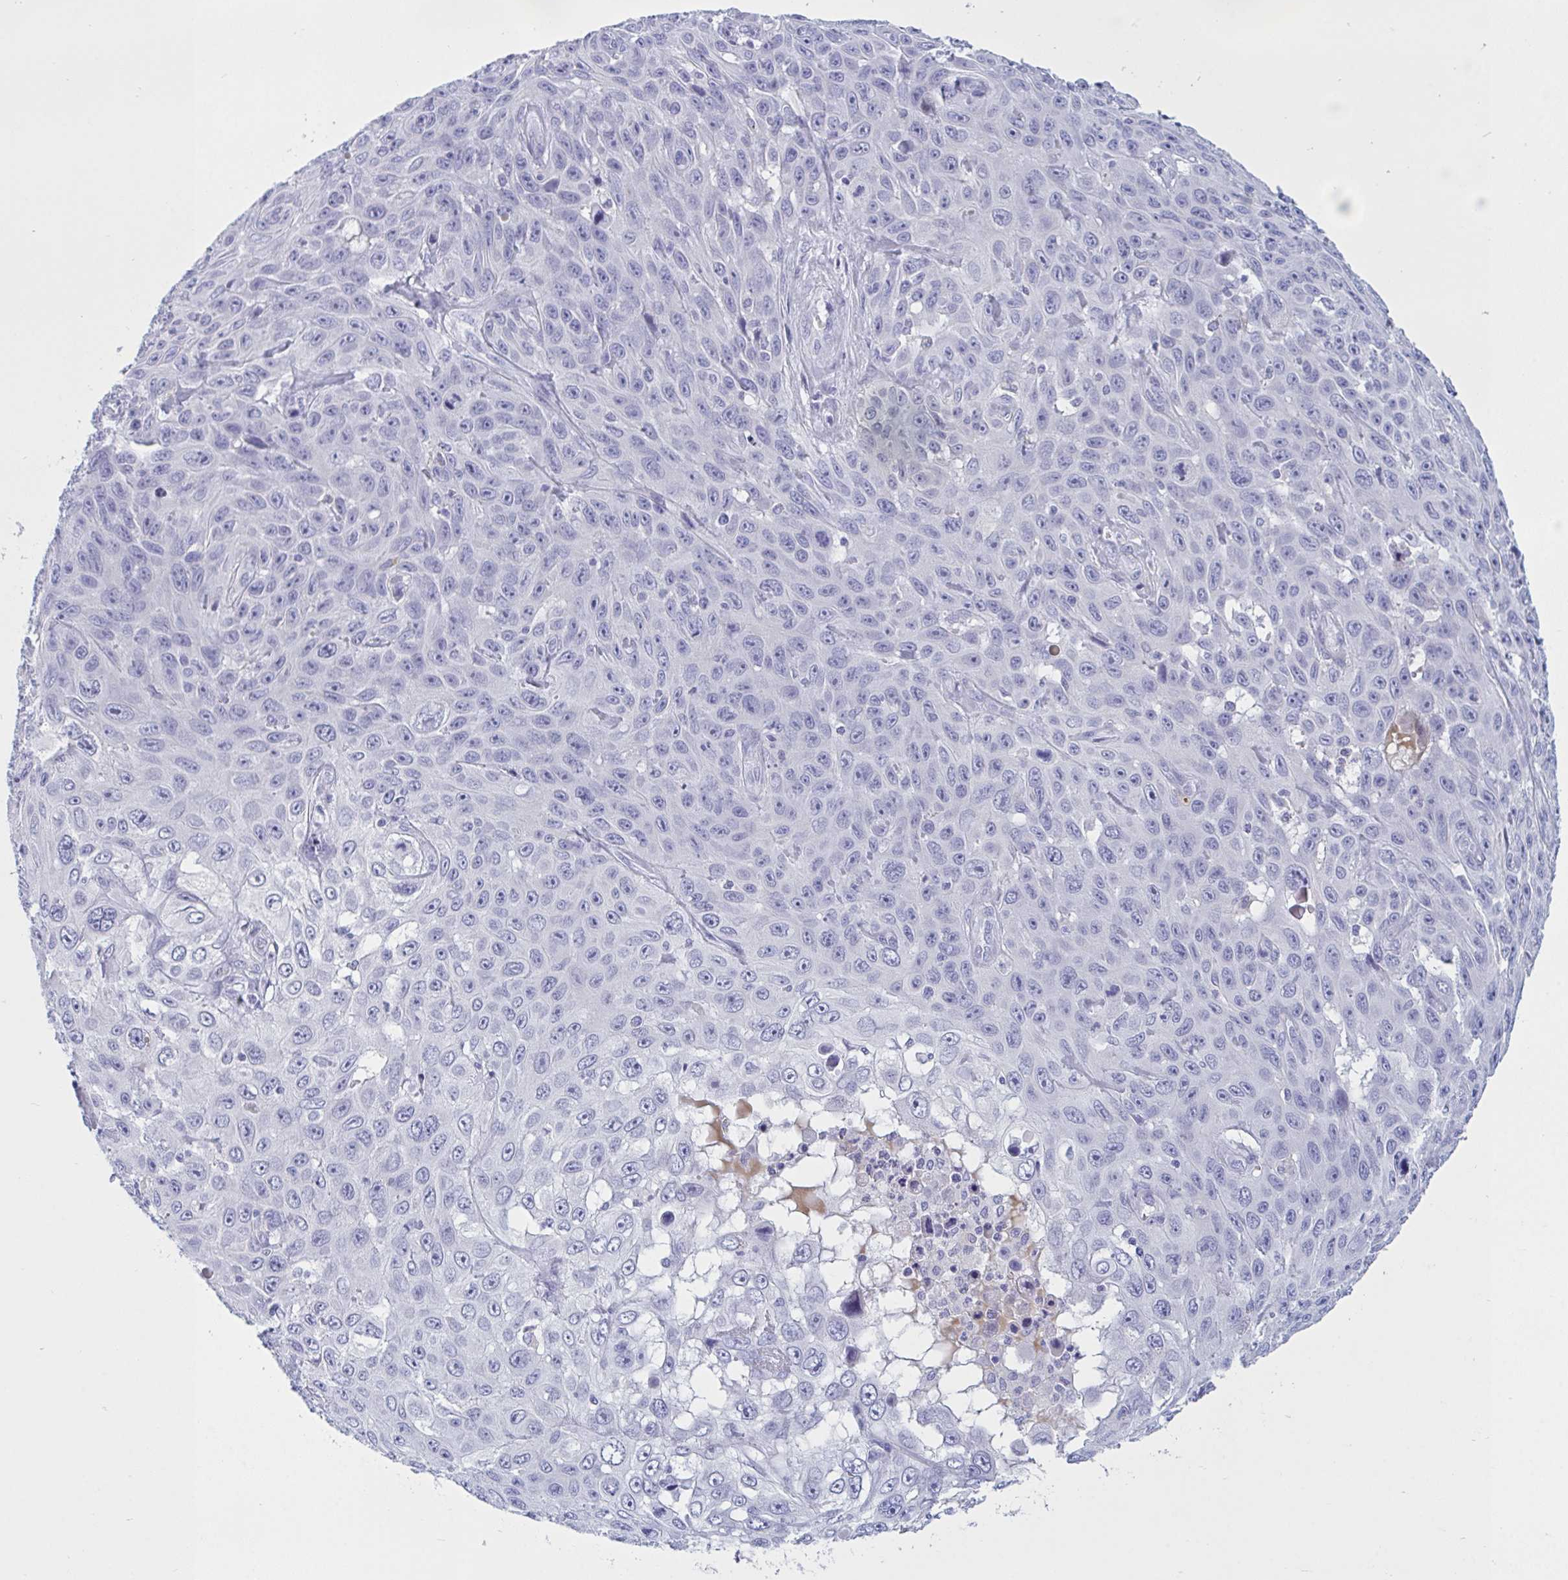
{"staining": {"intensity": "negative", "quantity": "none", "location": "none"}, "tissue": "skin cancer", "cell_type": "Tumor cells", "image_type": "cancer", "snomed": [{"axis": "morphology", "description": "Squamous cell carcinoma, NOS"}, {"axis": "topography", "description": "Skin"}], "caption": "Tumor cells are negative for brown protein staining in squamous cell carcinoma (skin).", "gene": "OXLD1", "patient": {"sex": "male", "age": 82}}